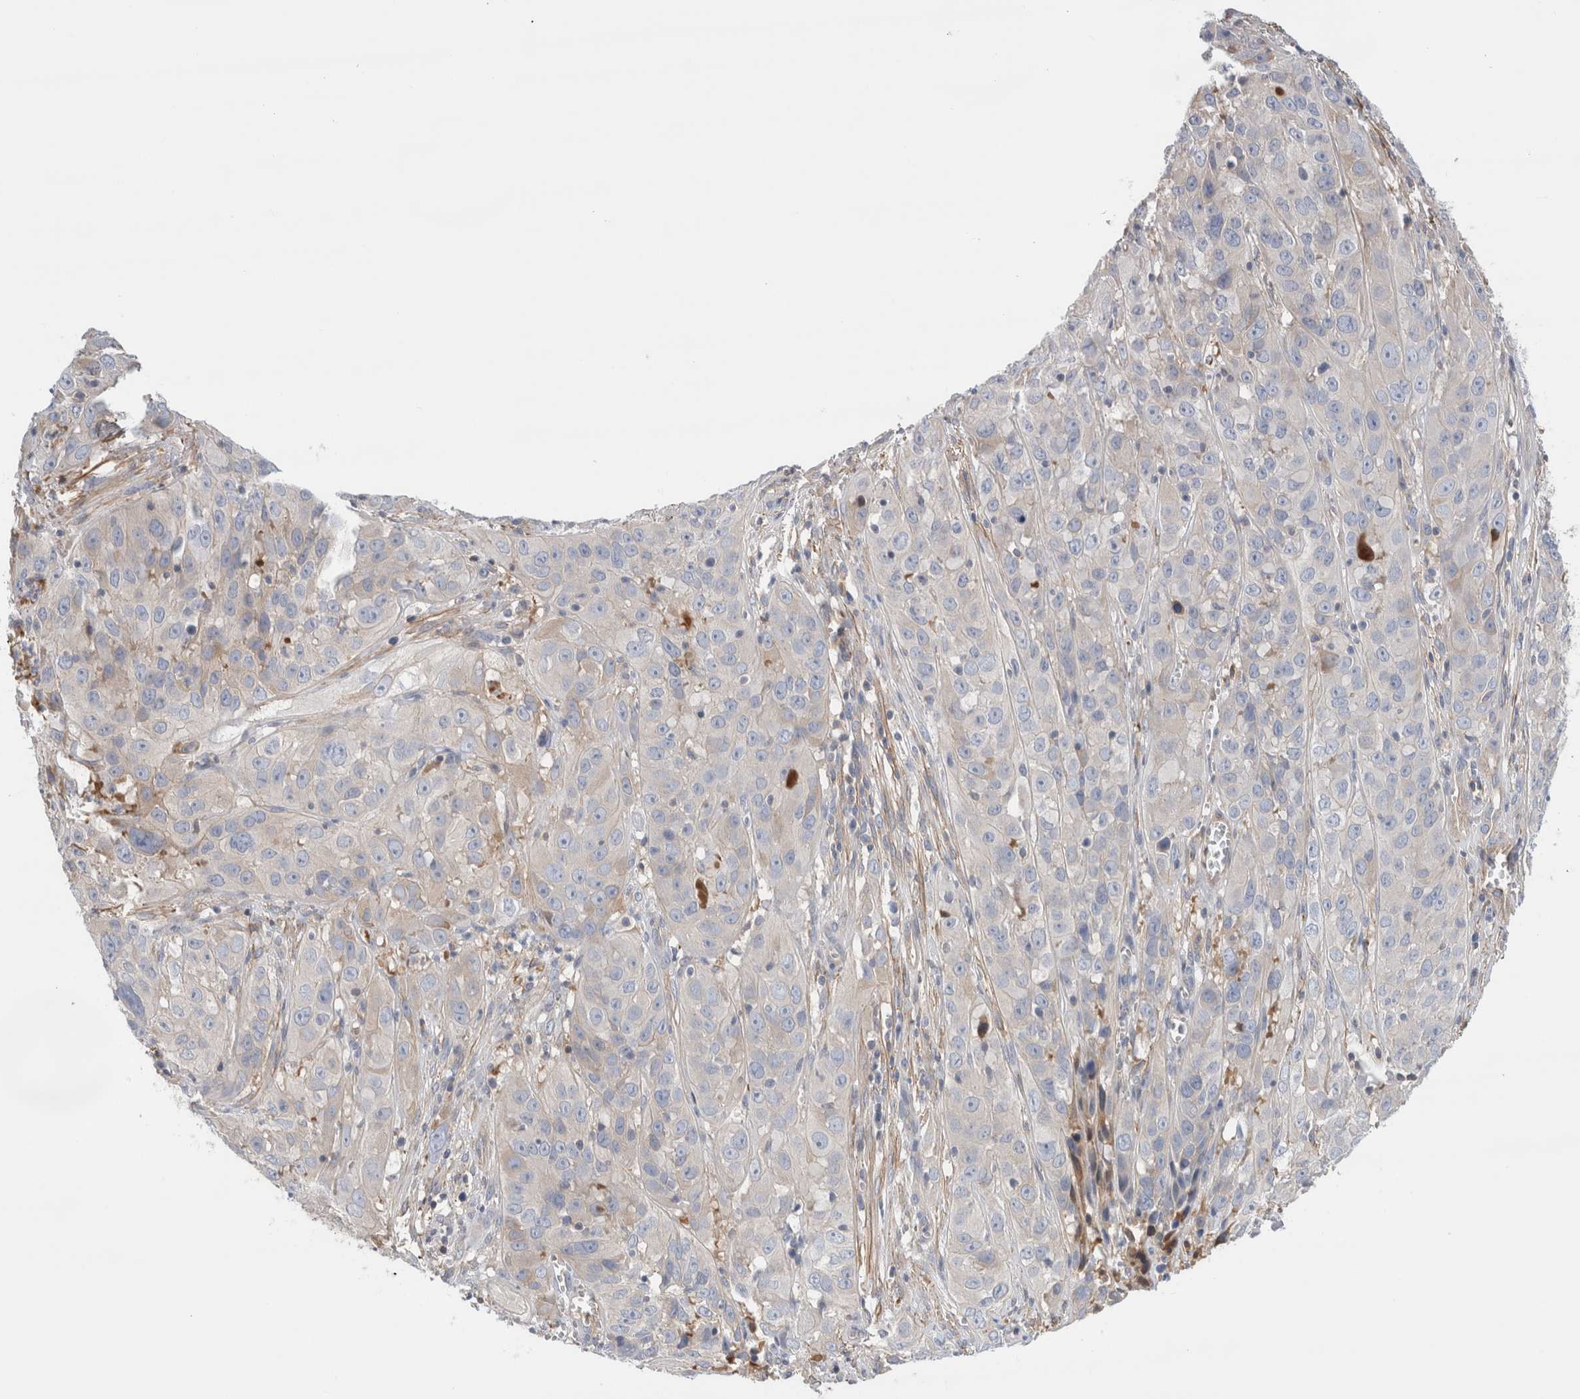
{"staining": {"intensity": "negative", "quantity": "none", "location": "none"}, "tissue": "cervical cancer", "cell_type": "Tumor cells", "image_type": "cancer", "snomed": [{"axis": "morphology", "description": "Squamous cell carcinoma, NOS"}, {"axis": "topography", "description": "Cervix"}], "caption": "This is a image of IHC staining of squamous cell carcinoma (cervical), which shows no positivity in tumor cells.", "gene": "CFI", "patient": {"sex": "female", "age": 32}}